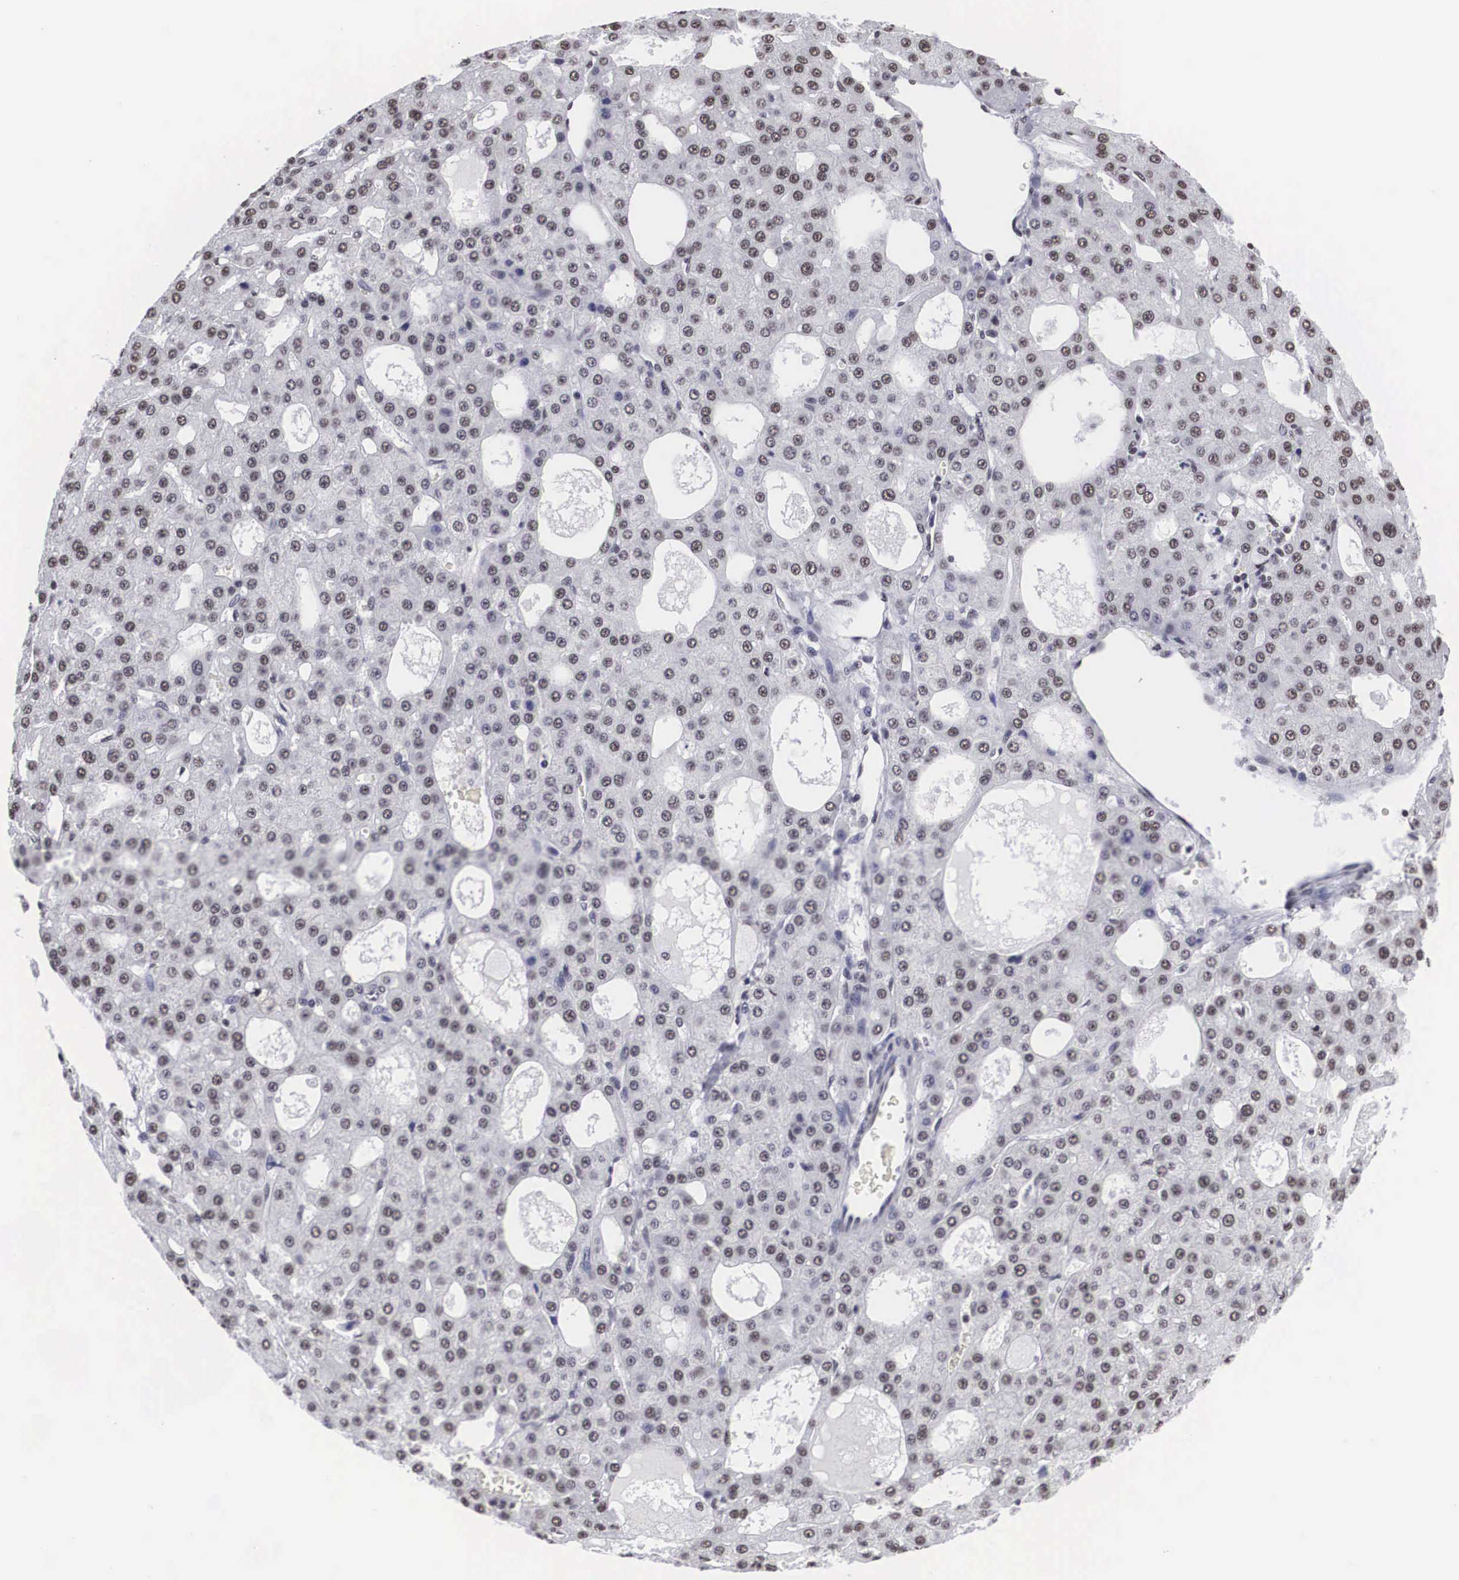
{"staining": {"intensity": "weak", "quantity": "<25%", "location": "nuclear"}, "tissue": "liver cancer", "cell_type": "Tumor cells", "image_type": "cancer", "snomed": [{"axis": "morphology", "description": "Carcinoma, Hepatocellular, NOS"}, {"axis": "topography", "description": "Liver"}], "caption": "Tumor cells show no significant protein expression in liver cancer.", "gene": "ACIN1", "patient": {"sex": "male", "age": 47}}